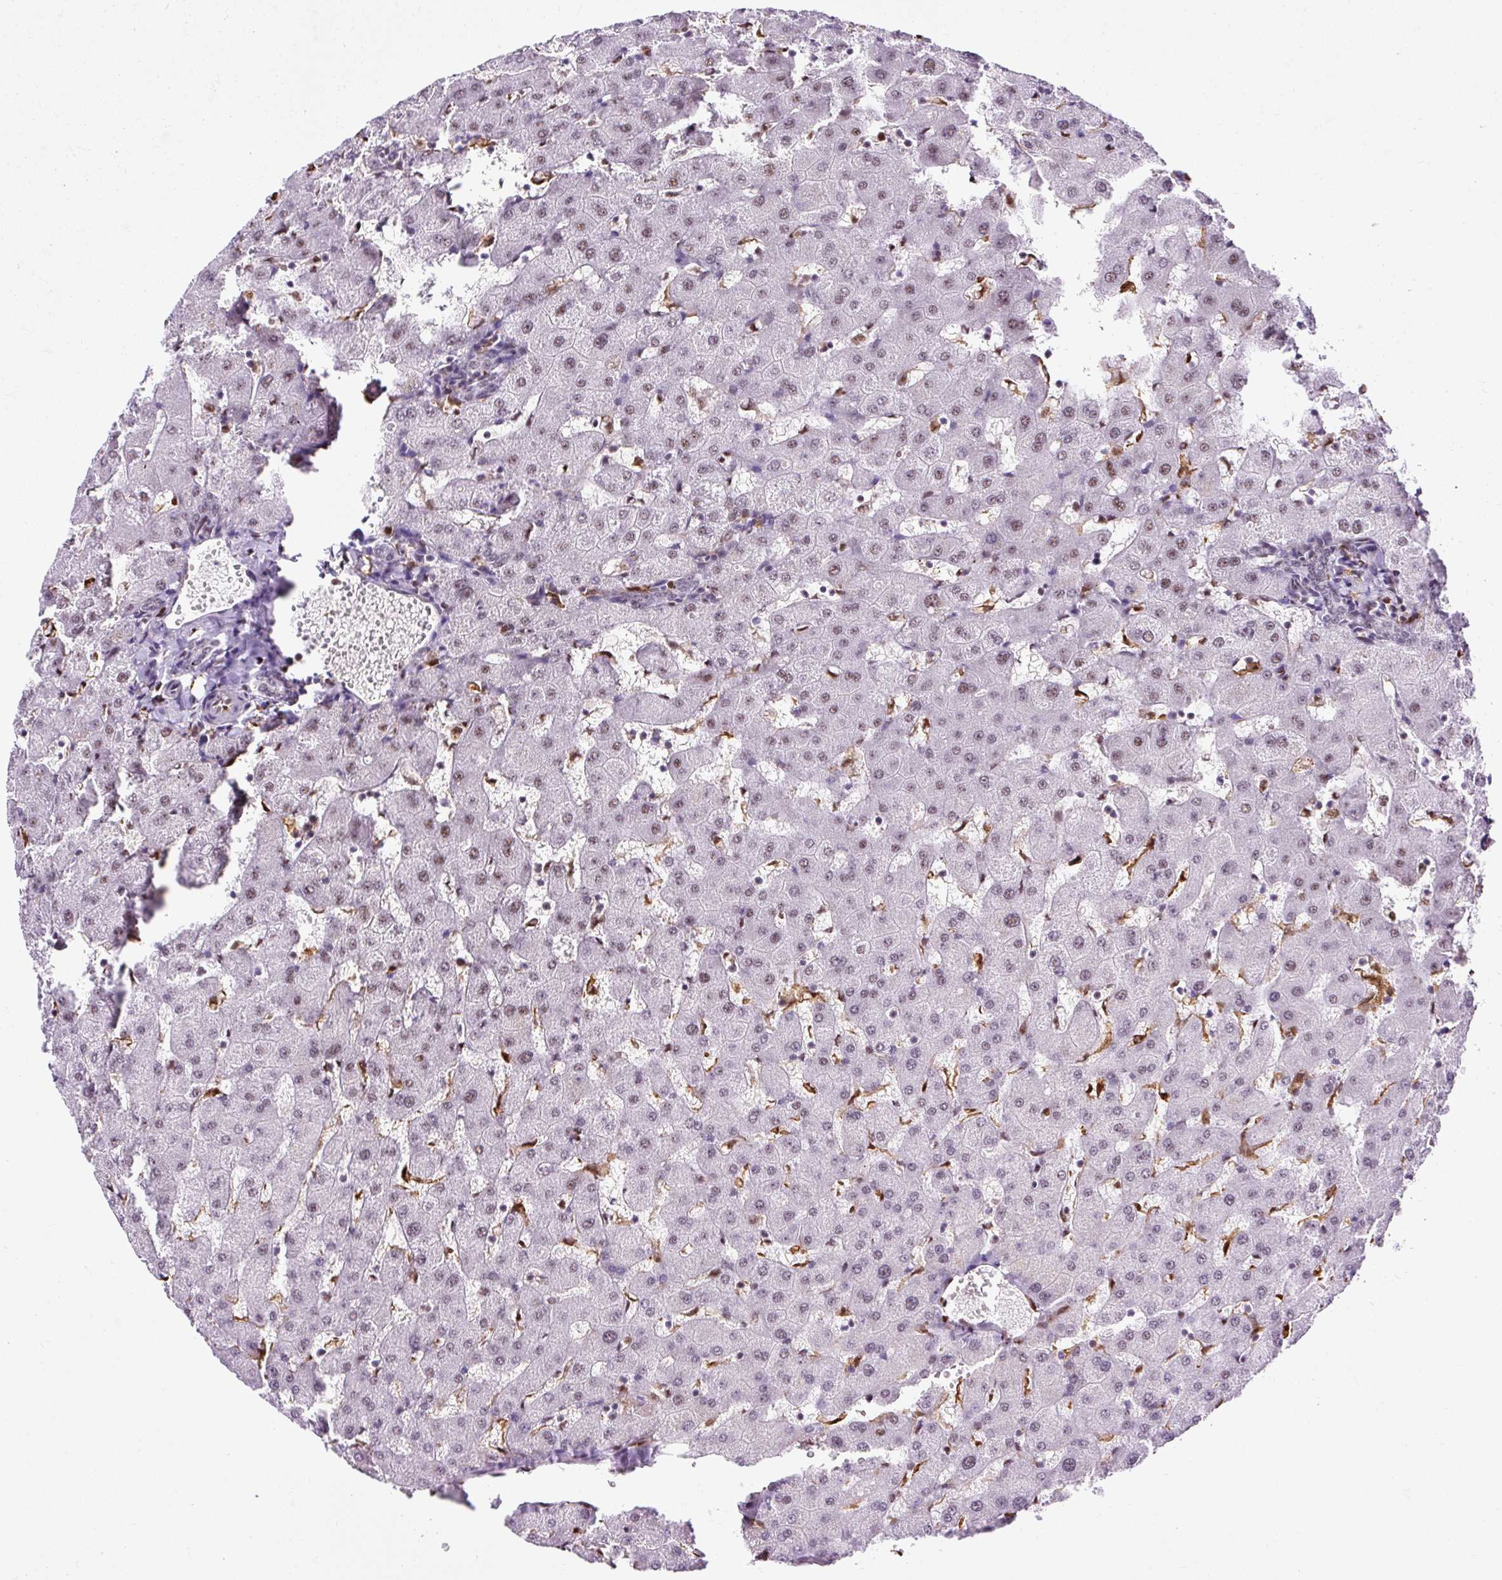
{"staining": {"intensity": "weak", "quantity": ">75%", "location": "nuclear"}, "tissue": "liver", "cell_type": "Cholangiocytes", "image_type": "normal", "snomed": [{"axis": "morphology", "description": "Normal tissue, NOS"}, {"axis": "topography", "description": "Liver"}], "caption": "Approximately >75% of cholangiocytes in unremarkable human liver demonstrate weak nuclear protein expression as visualized by brown immunohistochemical staining.", "gene": "FMC1", "patient": {"sex": "female", "age": 63}}